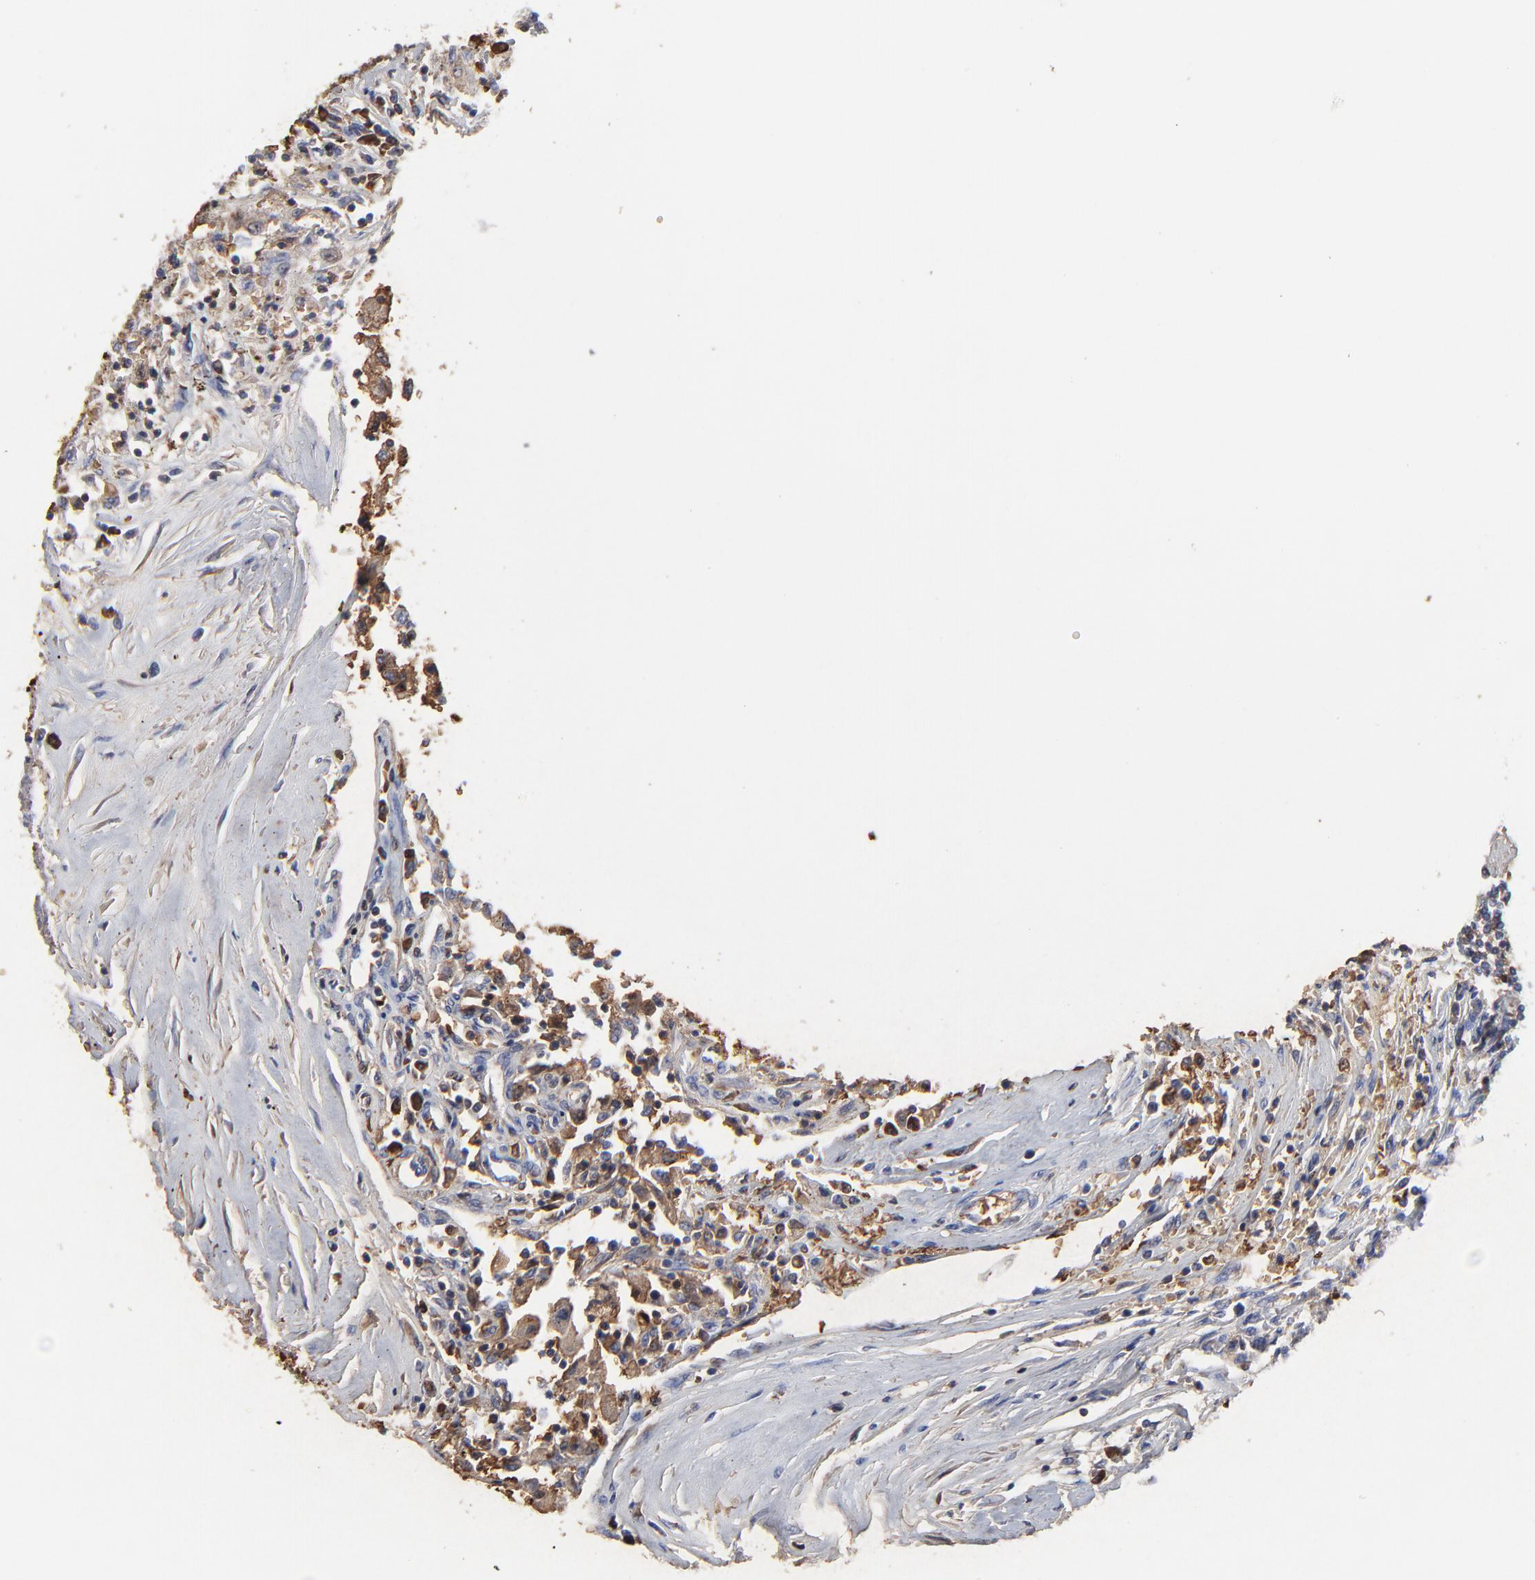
{"staining": {"intensity": "weak", "quantity": ">75%", "location": "cytoplasmic/membranous"}, "tissue": "renal cancer", "cell_type": "Tumor cells", "image_type": "cancer", "snomed": [{"axis": "morphology", "description": "Normal tissue, NOS"}, {"axis": "morphology", "description": "Adenocarcinoma, NOS"}, {"axis": "topography", "description": "Kidney"}], "caption": "Weak cytoplasmic/membranous expression is seen in about >75% of tumor cells in renal cancer. (IHC, brightfield microscopy, high magnification).", "gene": "PAG1", "patient": {"sex": "male", "age": 71}}